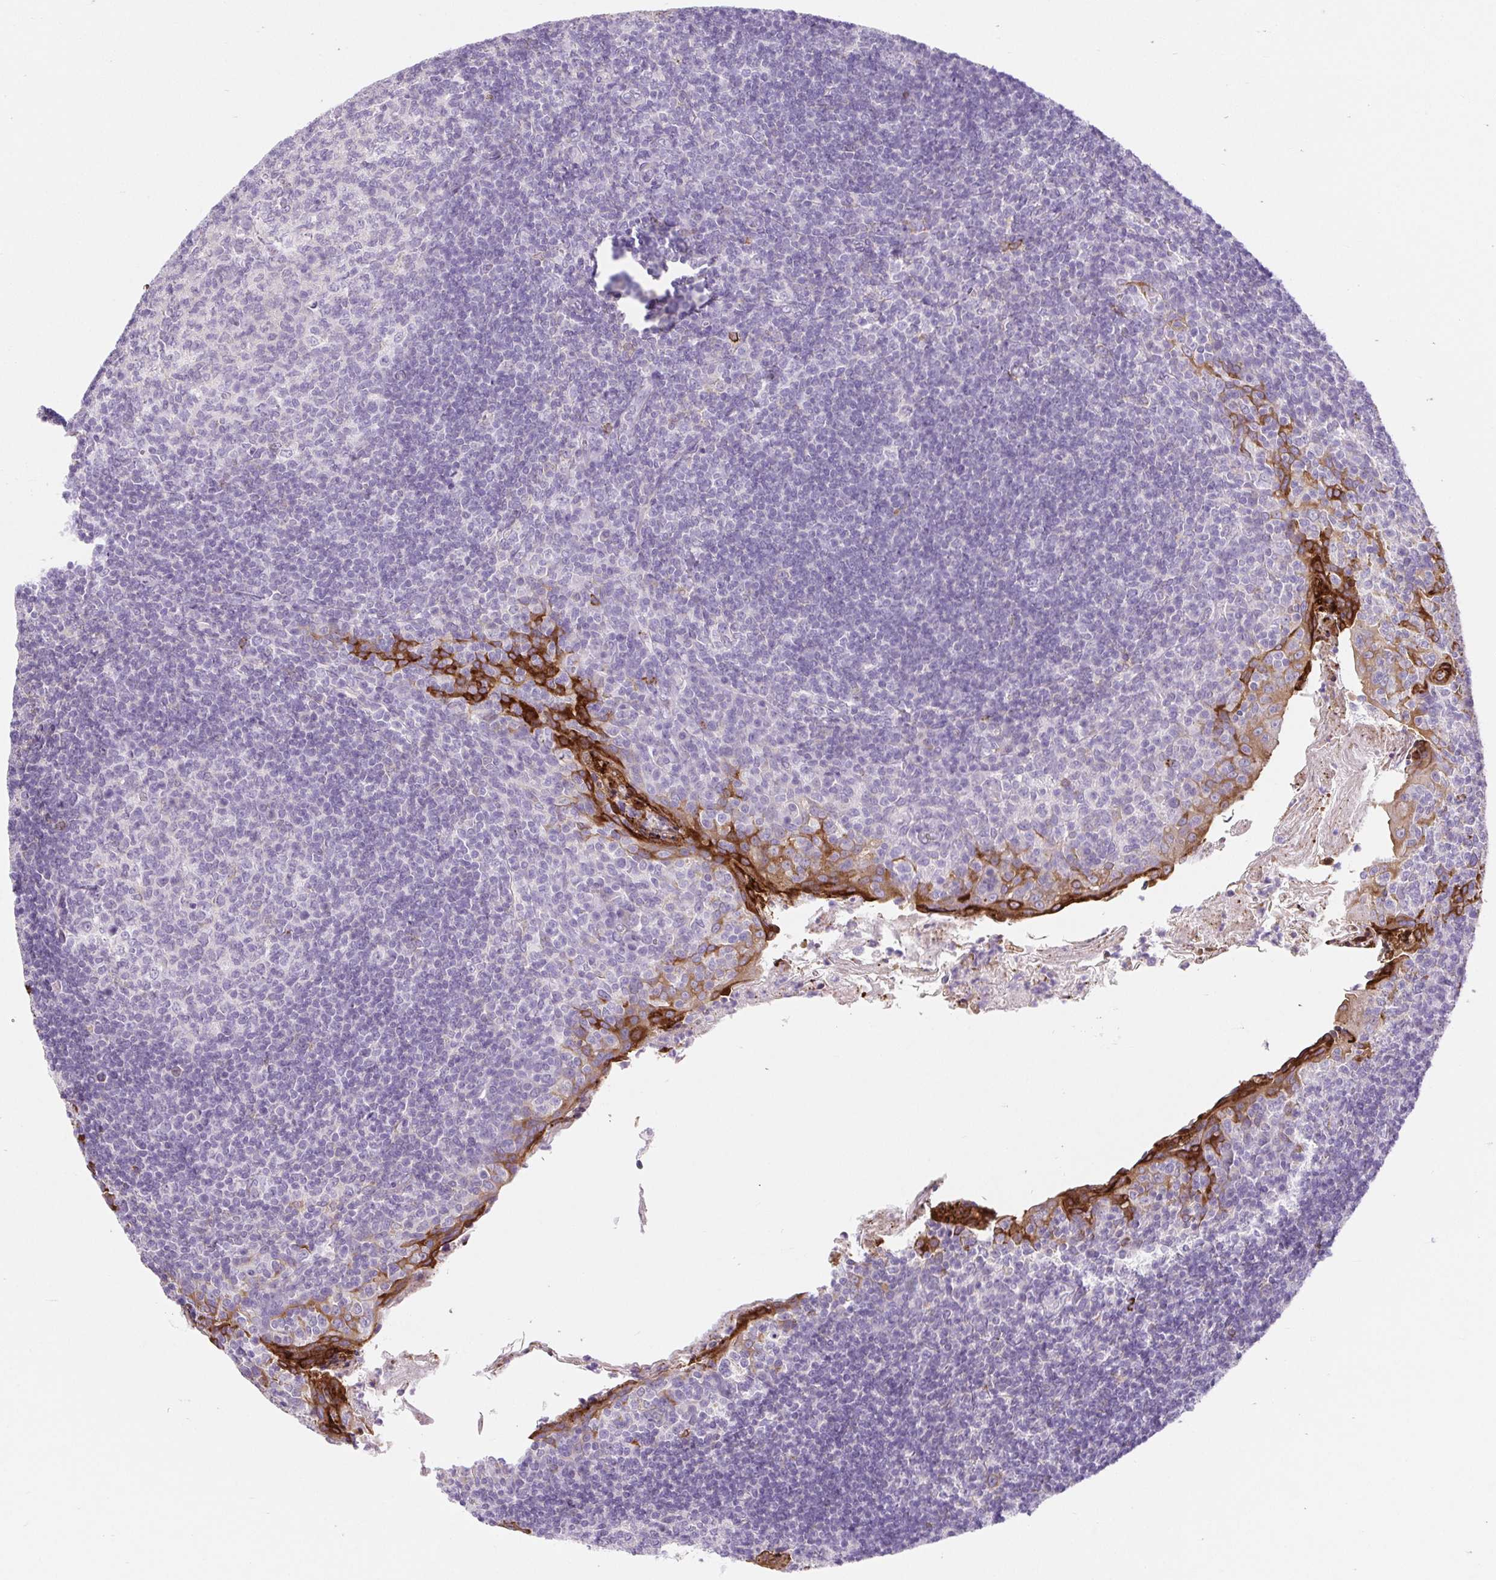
{"staining": {"intensity": "negative", "quantity": "none", "location": "none"}, "tissue": "tonsil", "cell_type": "Germinal center cells", "image_type": "normal", "snomed": [{"axis": "morphology", "description": "Normal tissue, NOS"}, {"axis": "topography", "description": "Tonsil"}], "caption": "Histopathology image shows no protein staining in germinal center cells of normal tonsil.", "gene": "BCAS1", "patient": {"sex": "female", "age": 10}}